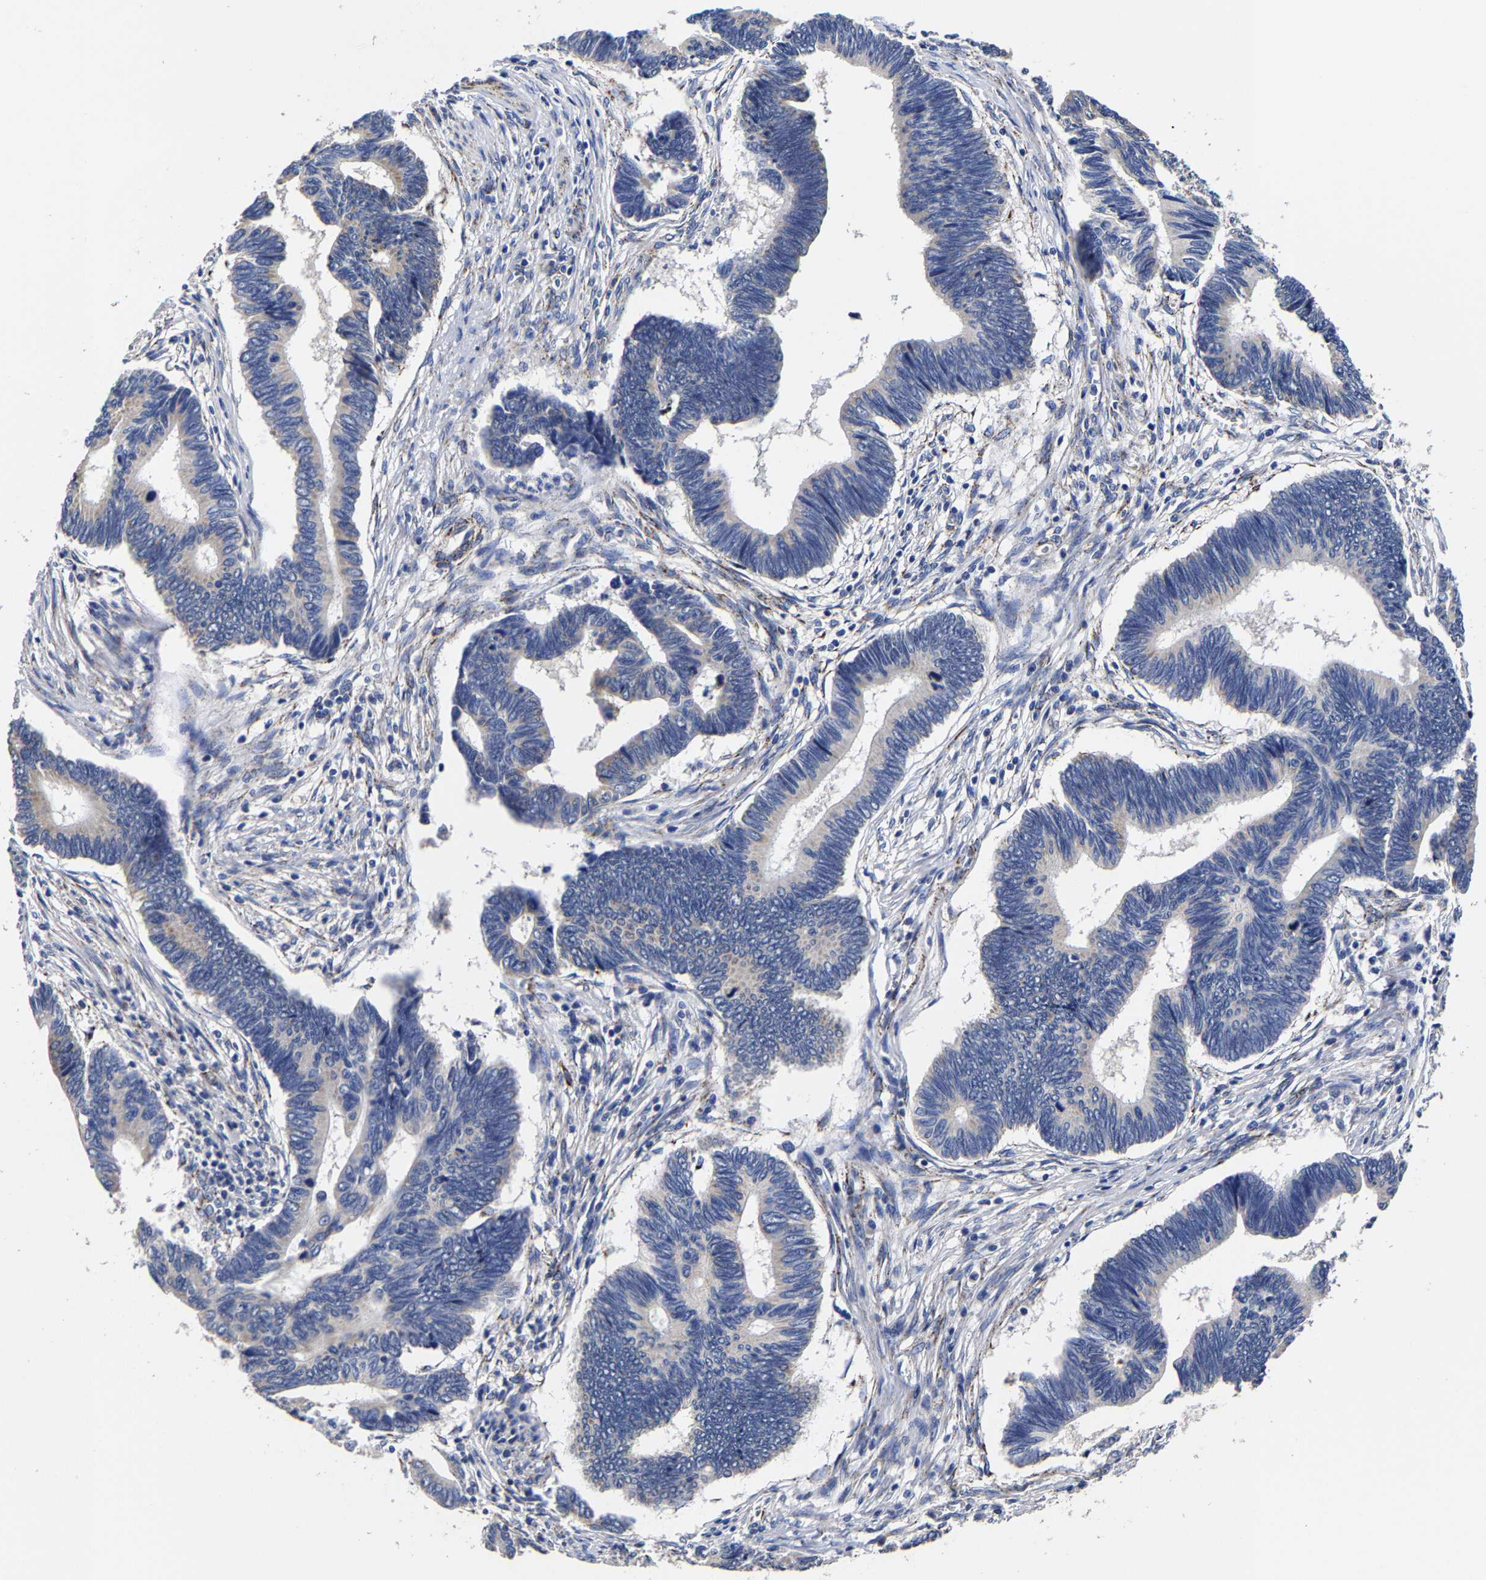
{"staining": {"intensity": "negative", "quantity": "none", "location": "none"}, "tissue": "pancreatic cancer", "cell_type": "Tumor cells", "image_type": "cancer", "snomed": [{"axis": "morphology", "description": "Adenocarcinoma, NOS"}, {"axis": "topography", "description": "Pancreas"}], "caption": "The image shows no significant staining in tumor cells of pancreatic adenocarcinoma.", "gene": "AASS", "patient": {"sex": "female", "age": 70}}